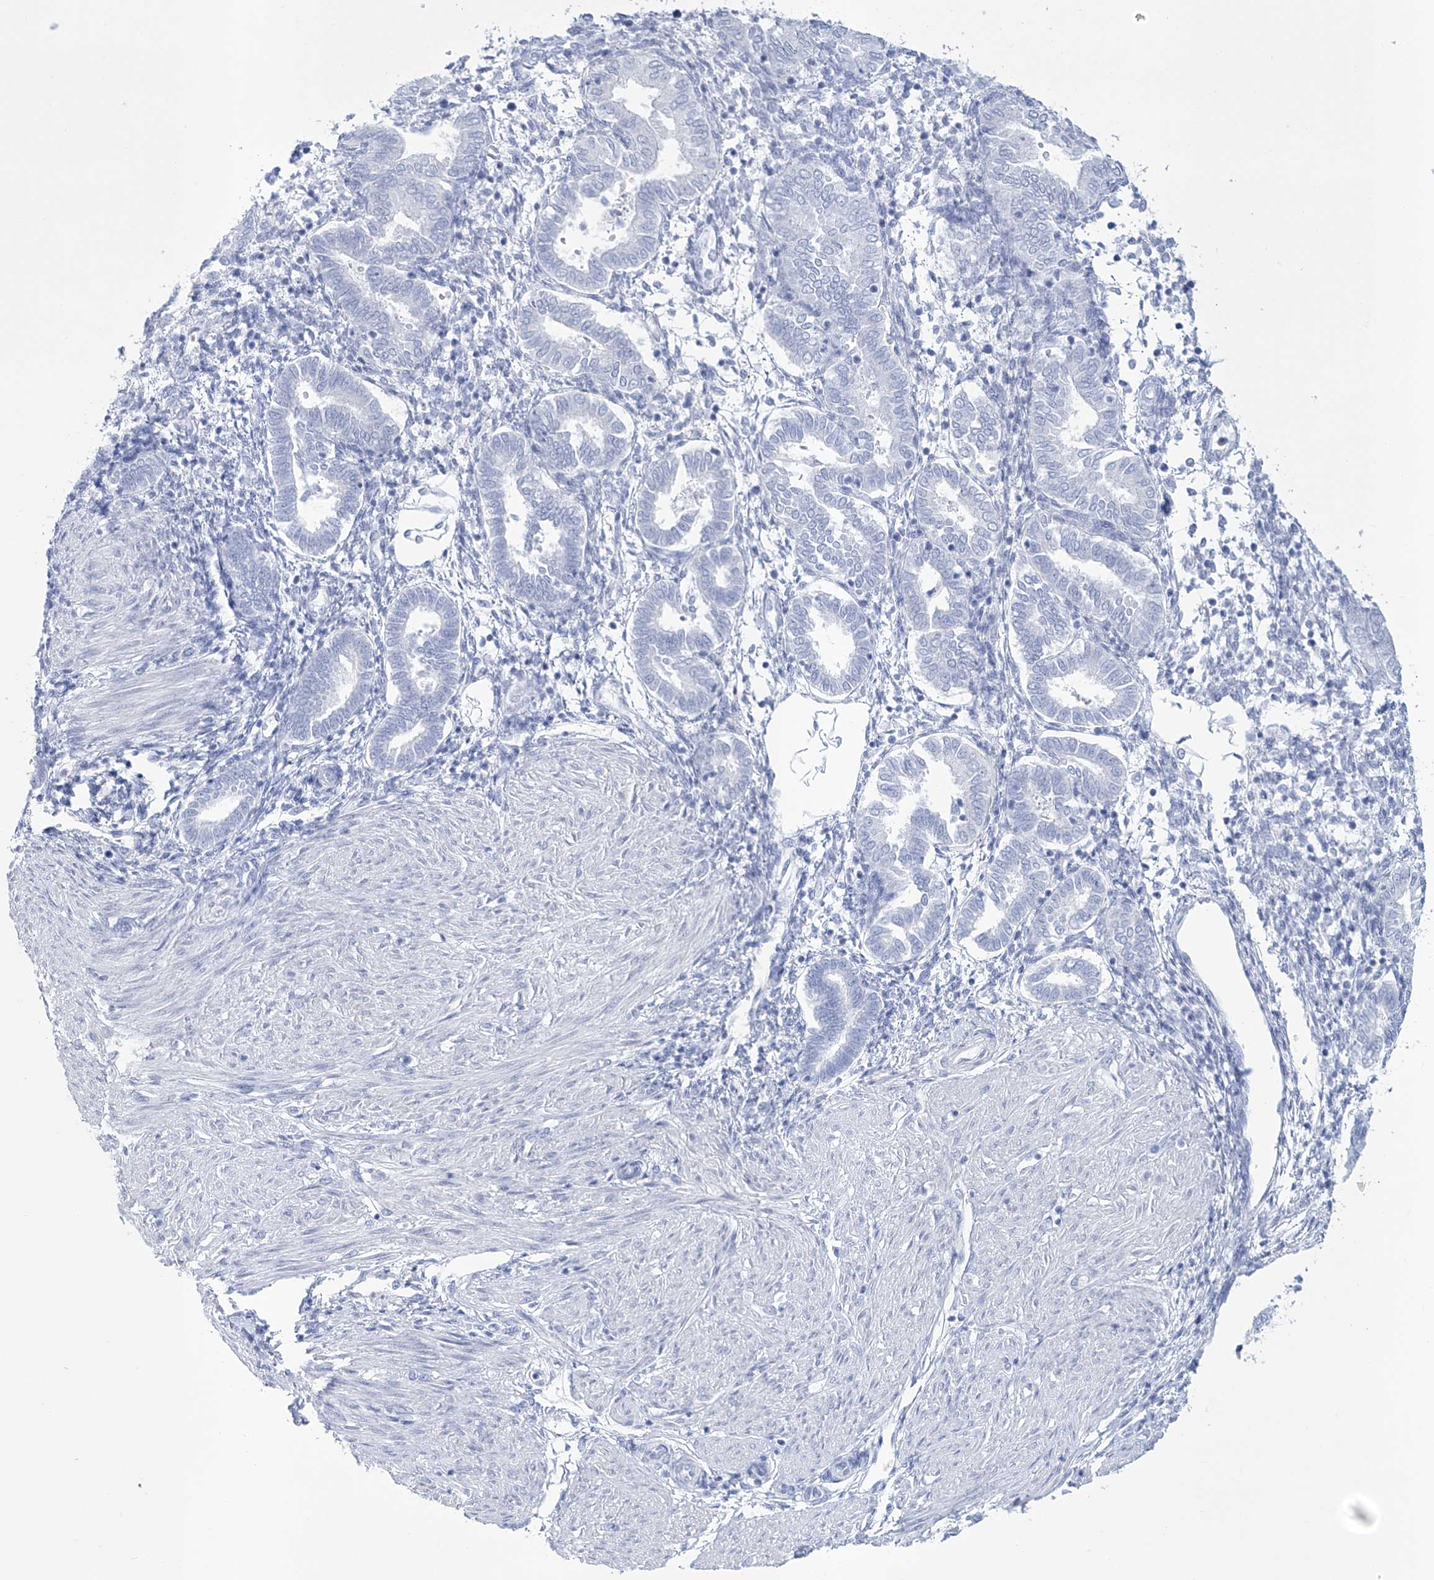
{"staining": {"intensity": "negative", "quantity": "none", "location": "none"}, "tissue": "endometrium", "cell_type": "Cells in endometrial stroma", "image_type": "normal", "snomed": [{"axis": "morphology", "description": "Normal tissue, NOS"}, {"axis": "topography", "description": "Endometrium"}], "caption": "Histopathology image shows no protein staining in cells in endometrial stroma of benign endometrium. (DAB (3,3'-diaminobenzidine) immunohistochemistry with hematoxylin counter stain).", "gene": "RBP2", "patient": {"sex": "female", "age": 53}}